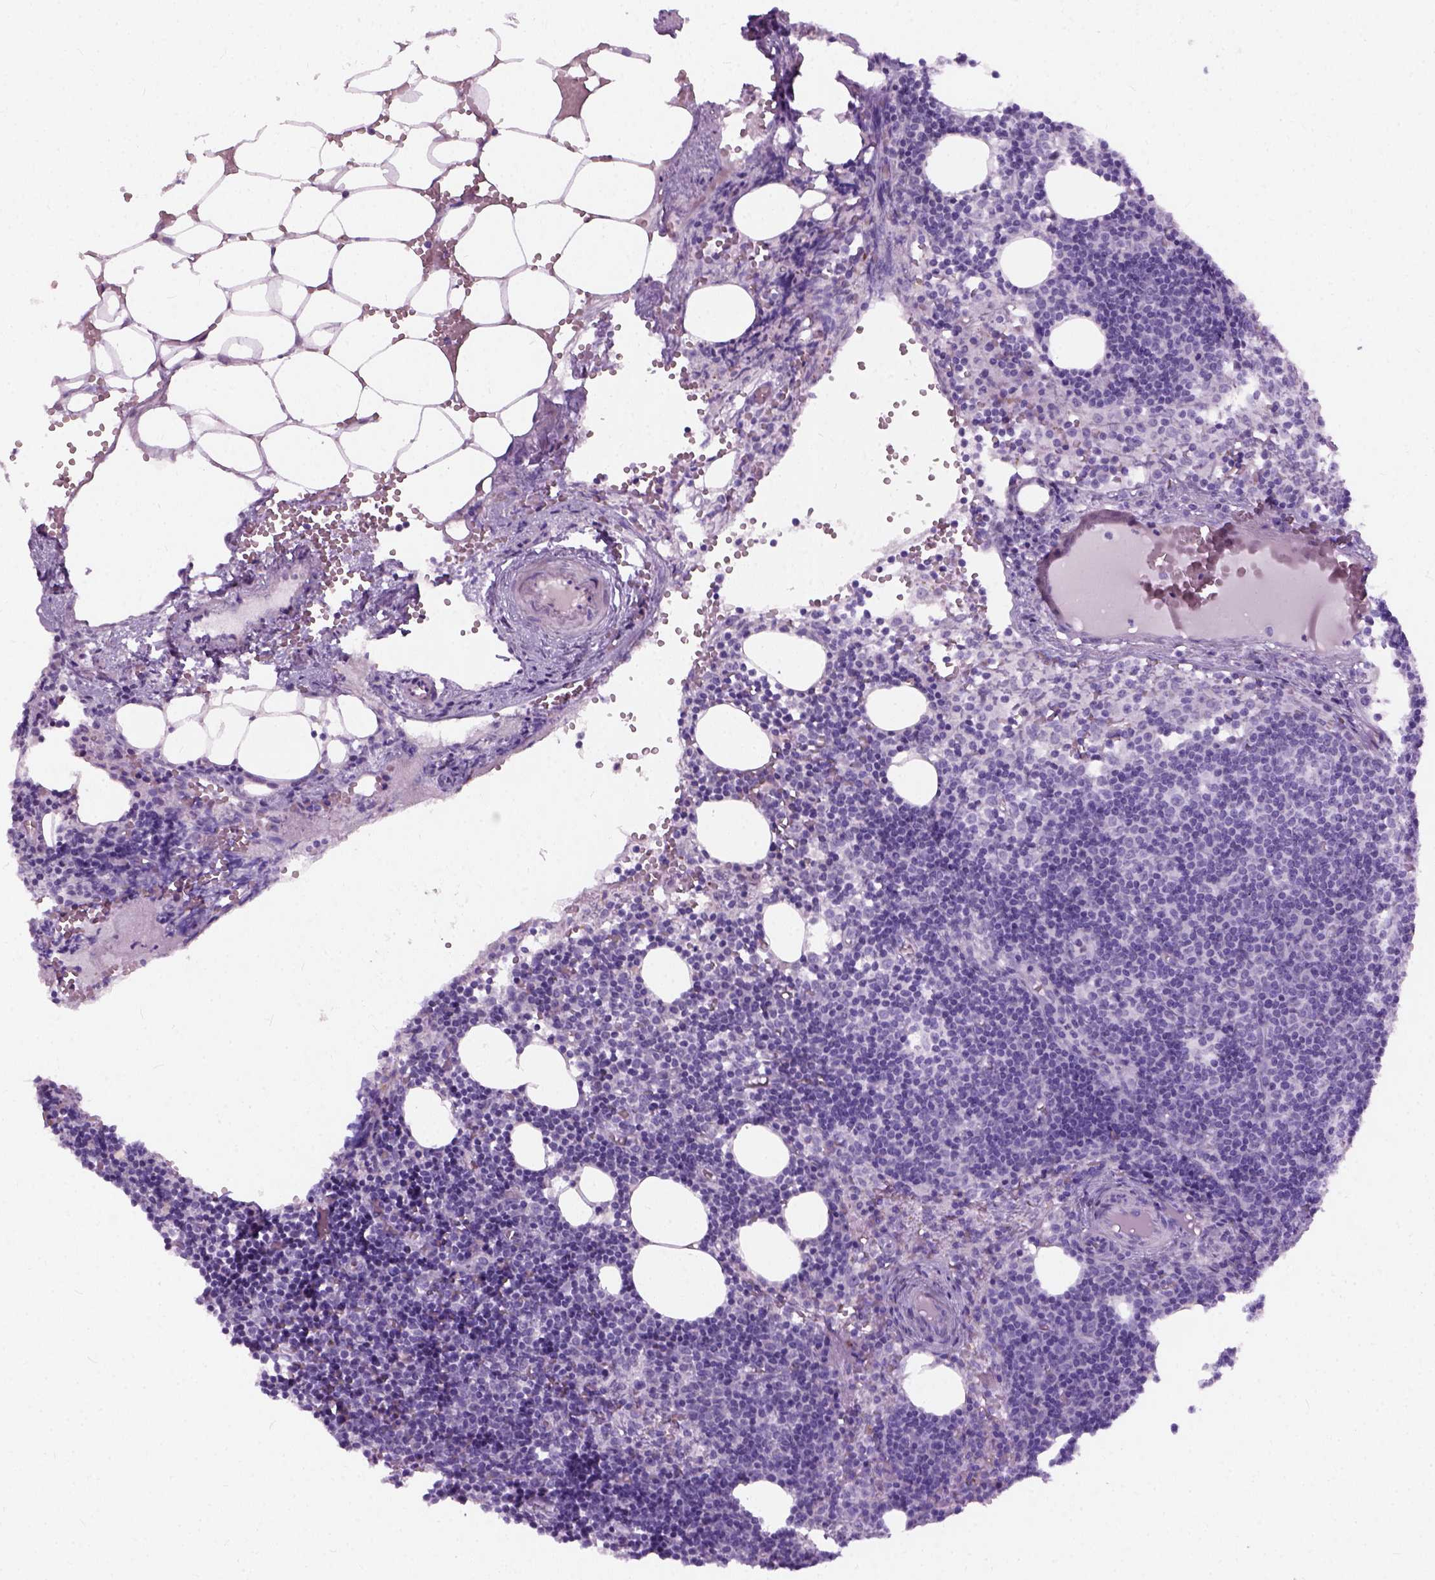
{"staining": {"intensity": "negative", "quantity": "none", "location": "none"}, "tissue": "lymph node", "cell_type": "Germinal center cells", "image_type": "normal", "snomed": [{"axis": "morphology", "description": "Normal tissue, NOS"}, {"axis": "topography", "description": "Lymph node"}], "caption": "Immunohistochemistry of unremarkable lymph node displays no expression in germinal center cells.", "gene": "AXDND1", "patient": {"sex": "female", "age": 41}}